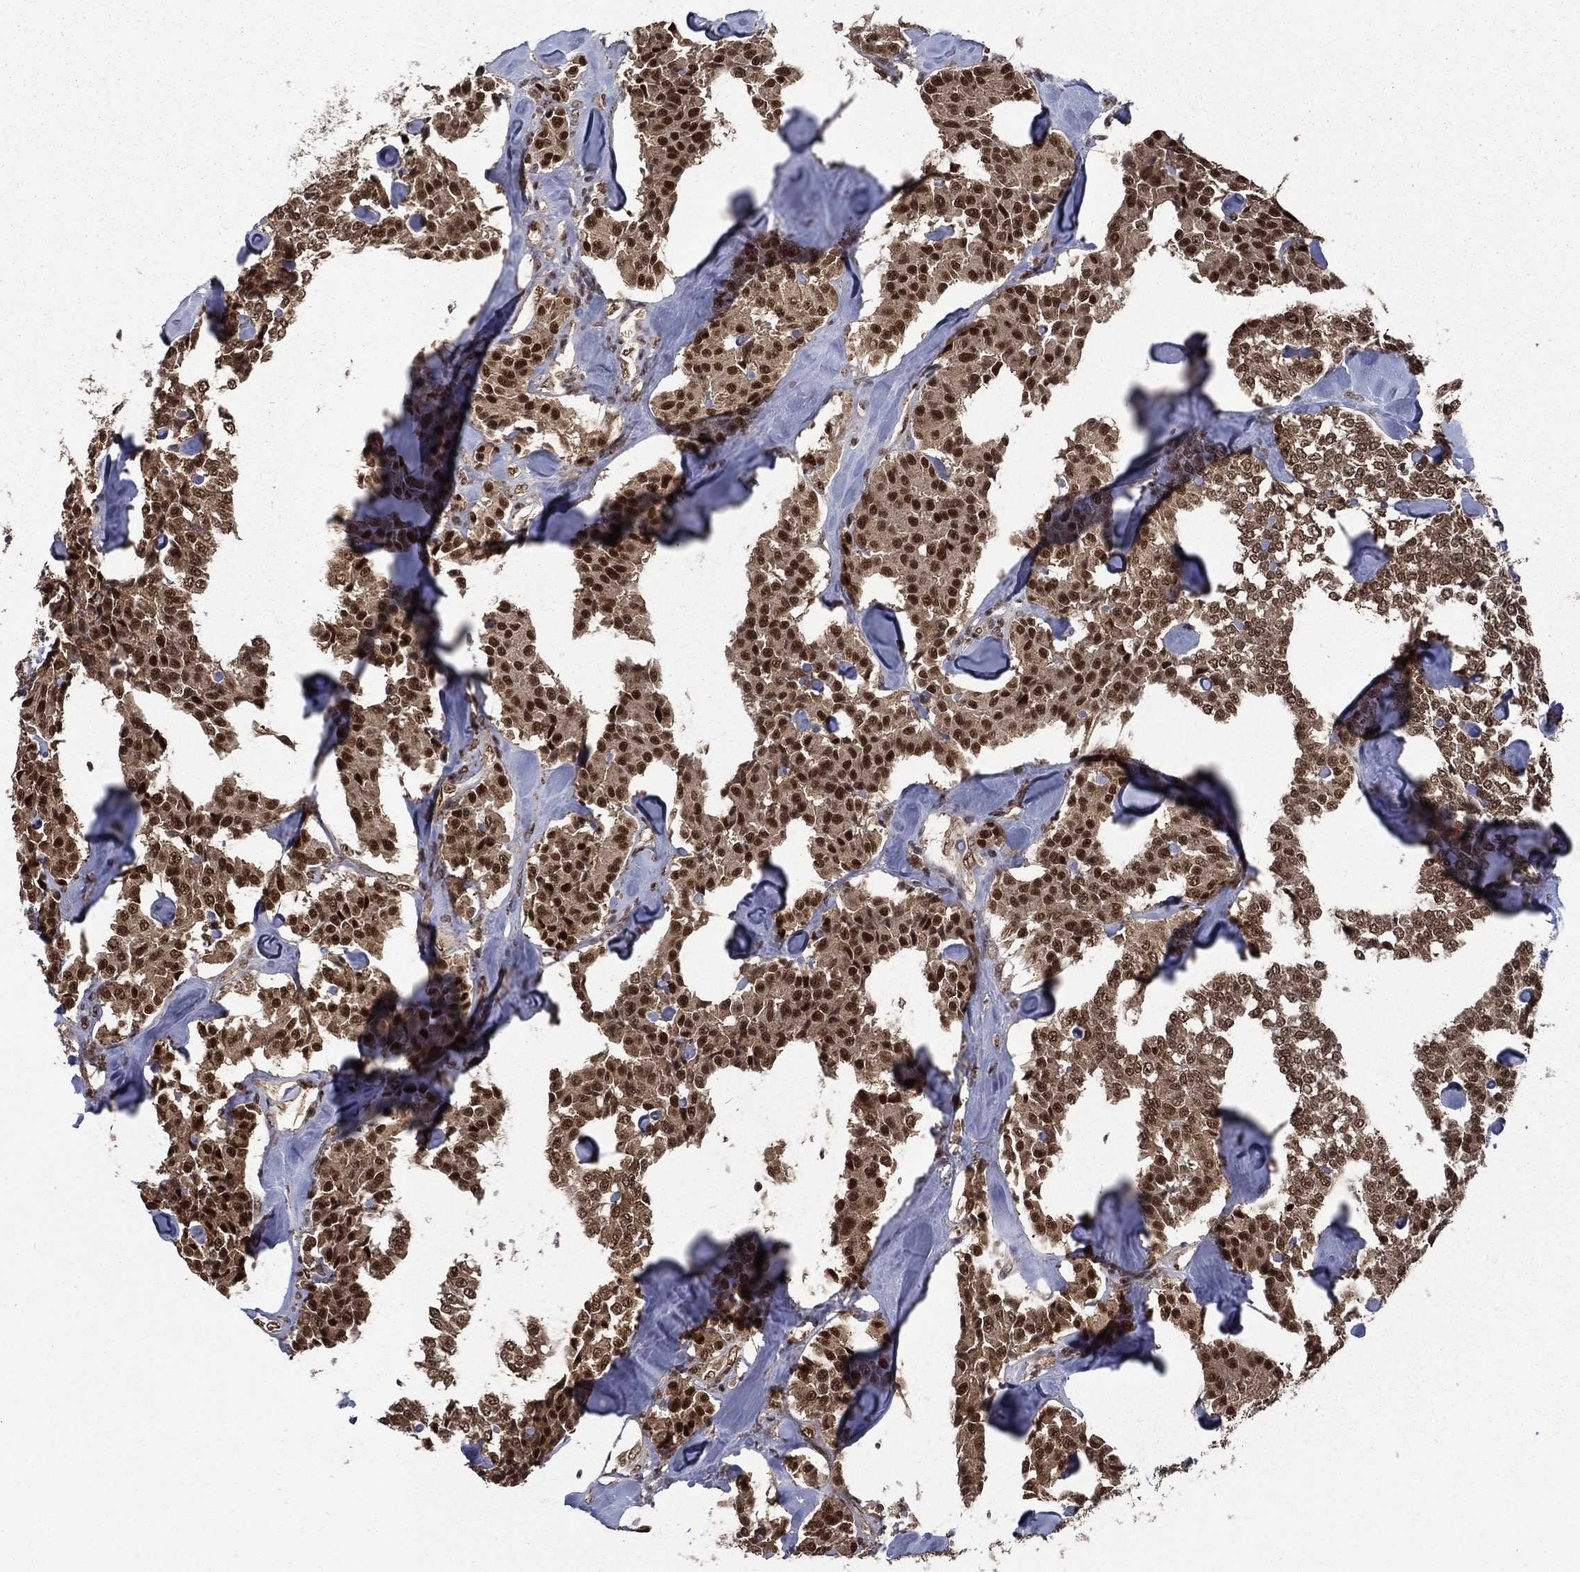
{"staining": {"intensity": "strong", "quantity": ">75%", "location": "nuclear"}, "tissue": "carcinoid", "cell_type": "Tumor cells", "image_type": "cancer", "snomed": [{"axis": "morphology", "description": "Carcinoid, malignant, NOS"}, {"axis": "topography", "description": "Pancreas"}], "caption": "Immunohistochemistry (DAB) staining of human carcinoid (malignant) displays strong nuclear protein positivity in about >75% of tumor cells.", "gene": "JMJD6", "patient": {"sex": "male", "age": 41}}